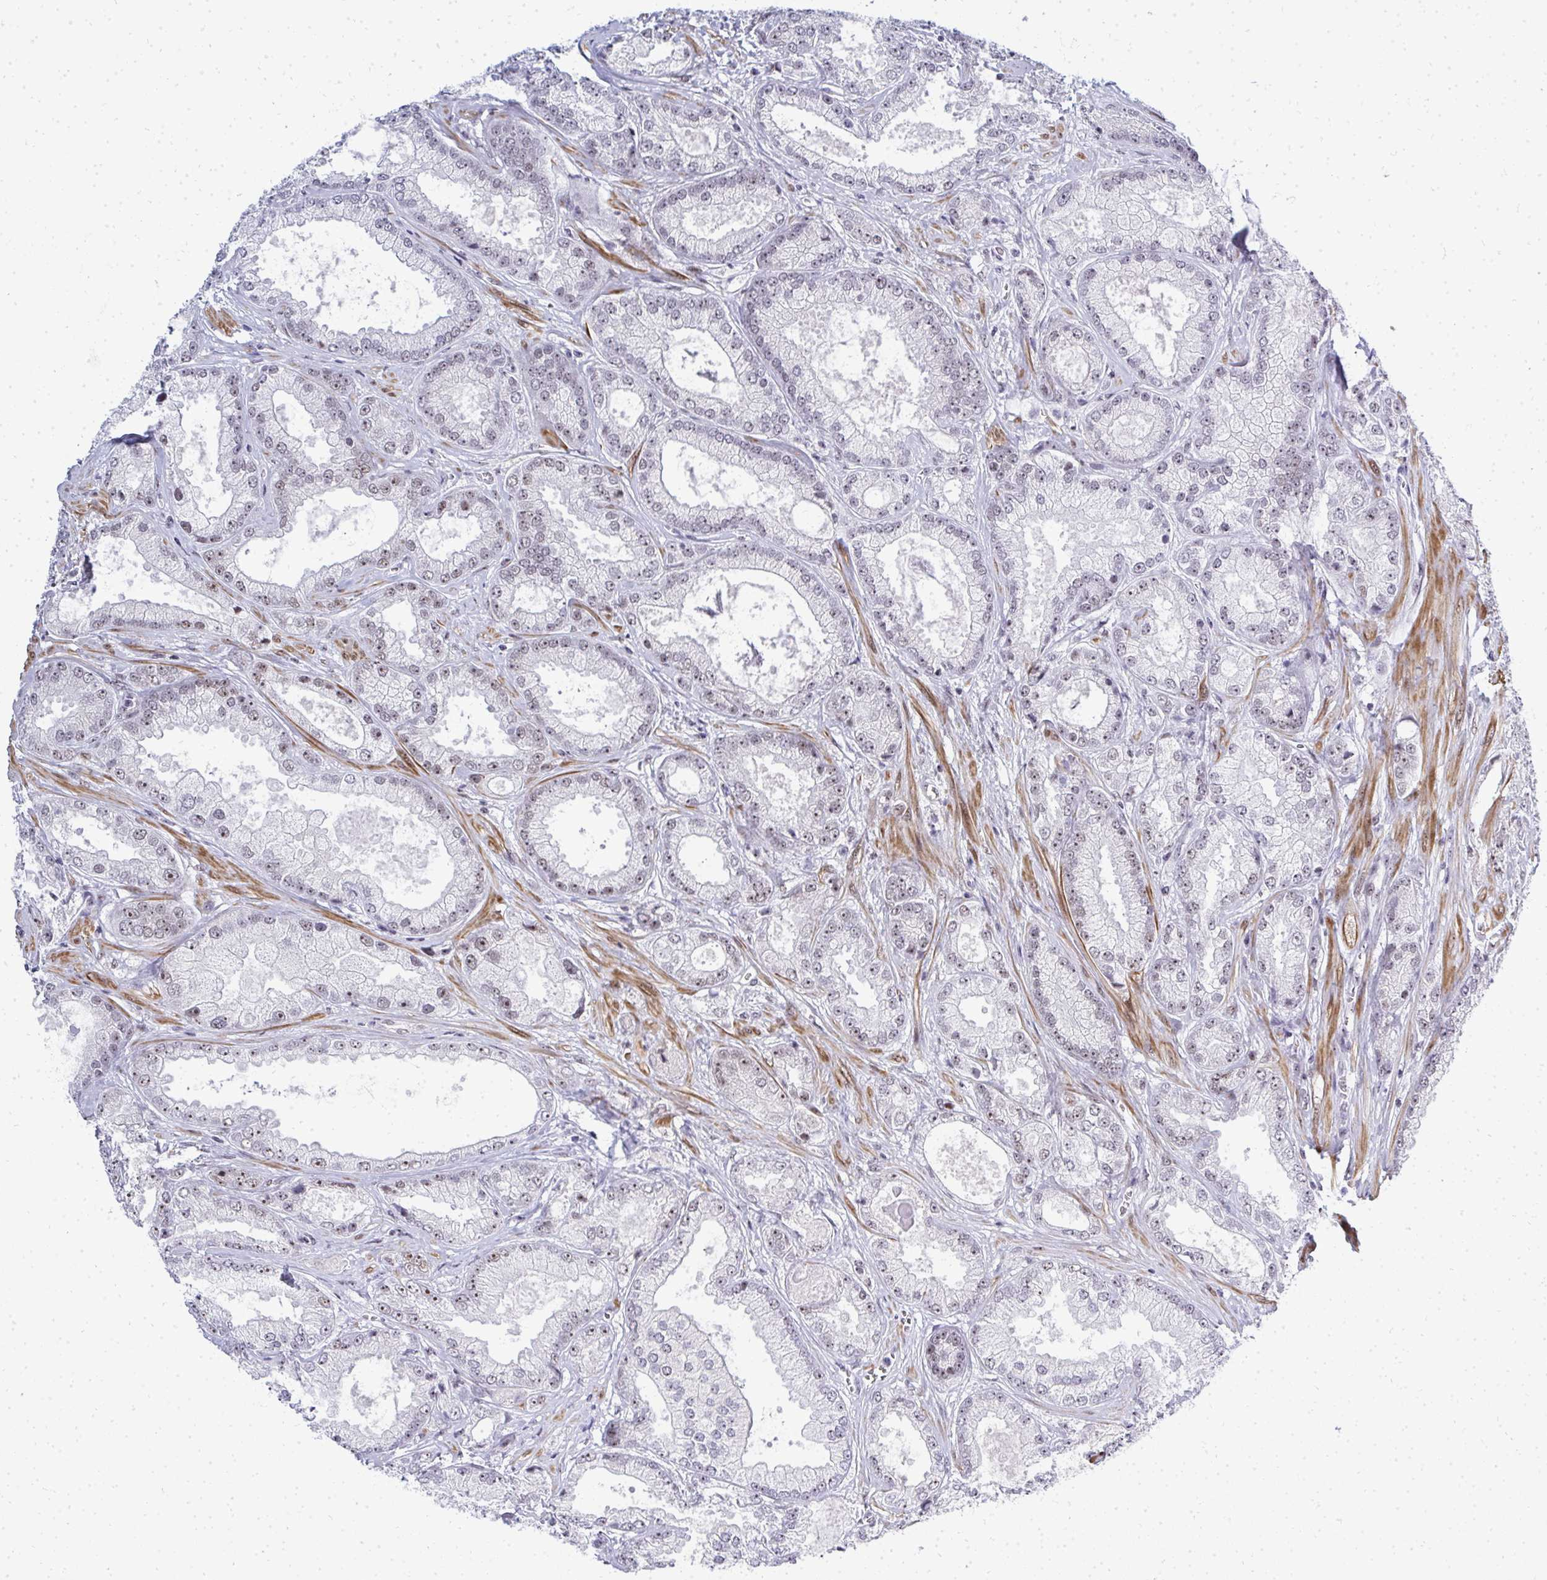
{"staining": {"intensity": "weak", "quantity": "<25%", "location": "nuclear"}, "tissue": "prostate cancer", "cell_type": "Tumor cells", "image_type": "cancer", "snomed": [{"axis": "morphology", "description": "Adenocarcinoma, High grade"}, {"axis": "topography", "description": "Prostate"}], "caption": "The immunohistochemistry micrograph has no significant positivity in tumor cells of adenocarcinoma (high-grade) (prostate) tissue.", "gene": "SIRT7", "patient": {"sex": "male", "age": 67}}